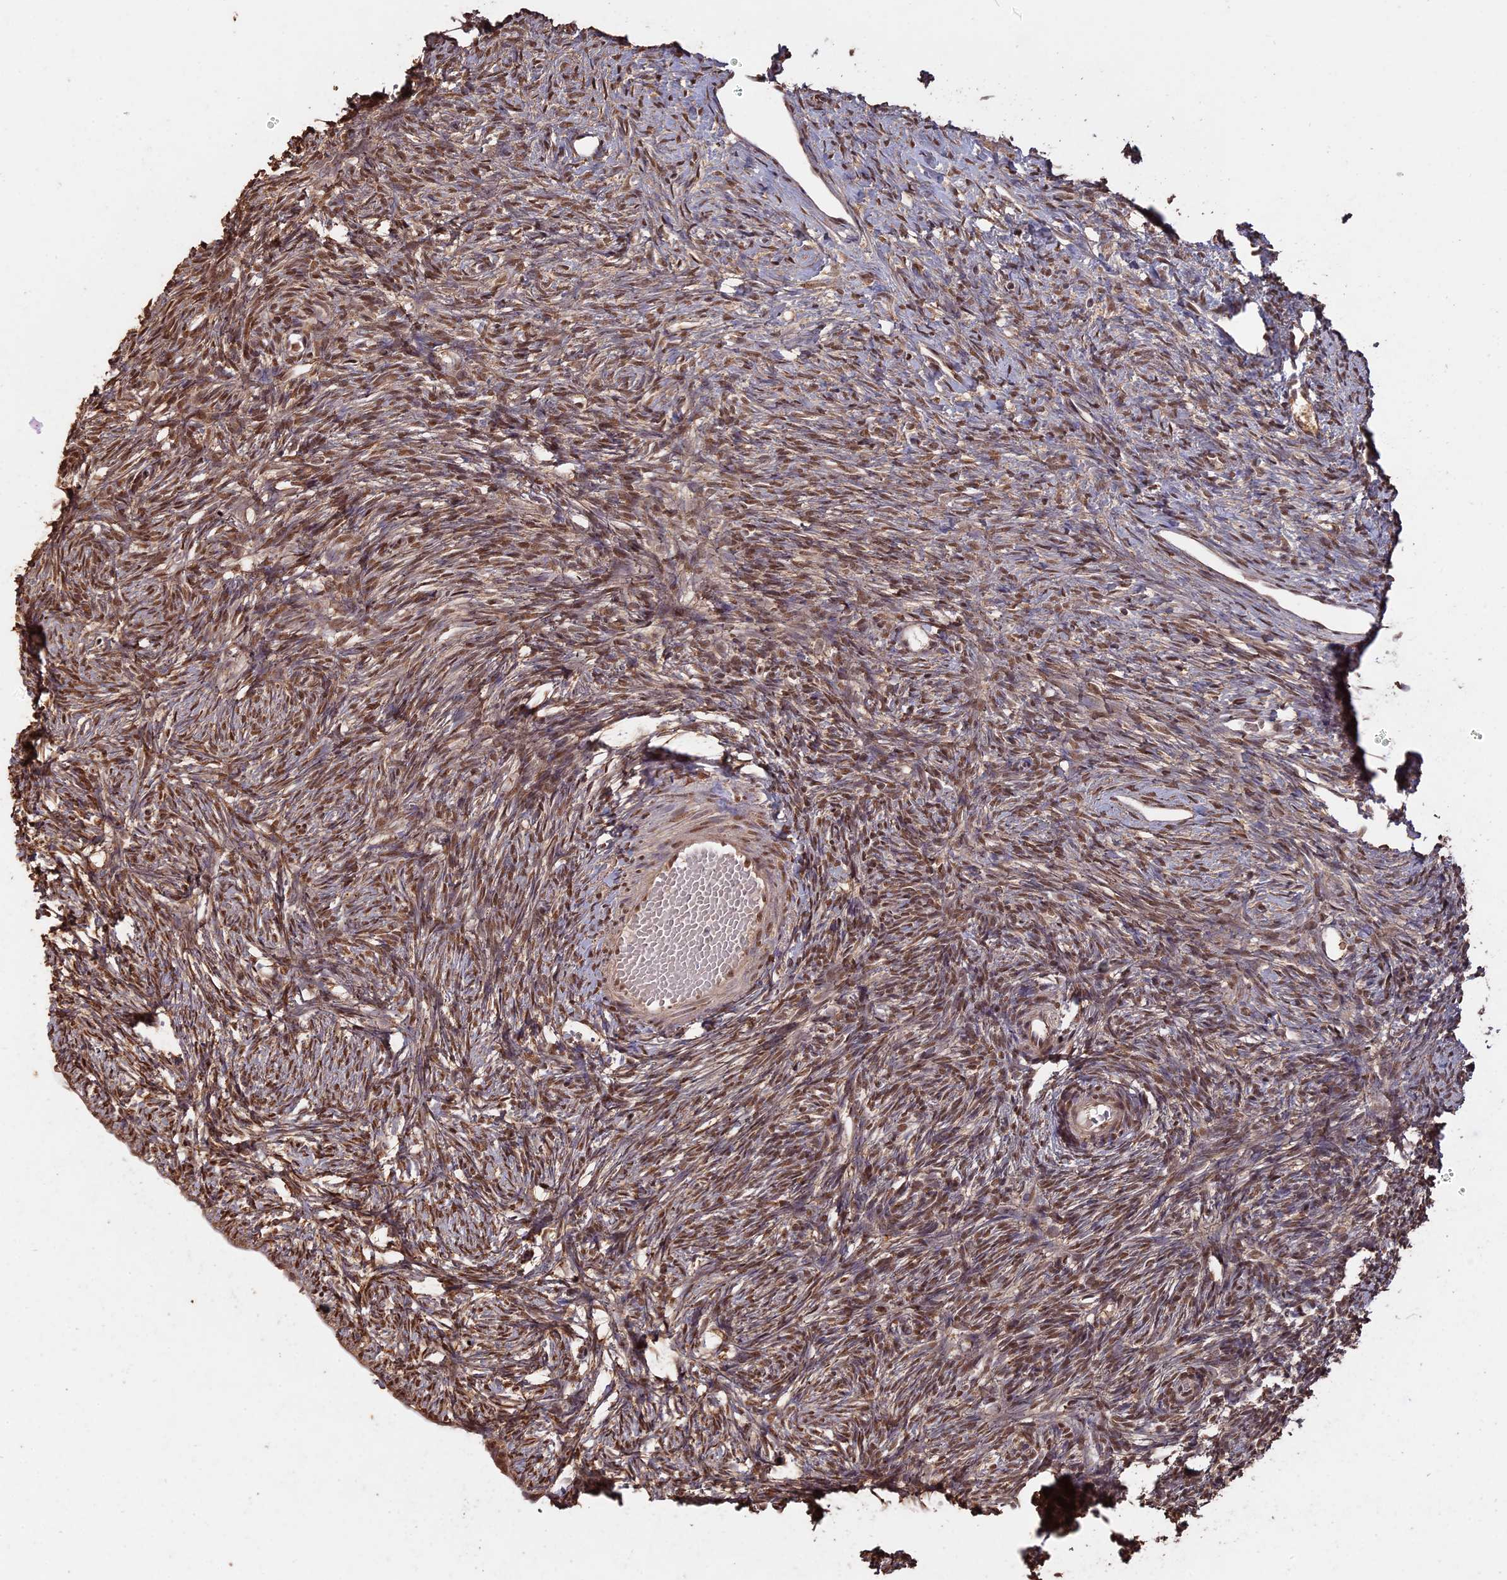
{"staining": {"intensity": "moderate", "quantity": ">75%", "location": "nuclear"}, "tissue": "ovary", "cell_type": "Ovarian stroma cells", "image_type": "normal", "snomed": [{"axis": "morphology", "description": "Normal tissue, NOS"}, {"axis": "topography", "description": "Ovary"}], "caption": "Ovarian stroma cells exhibit medium levels of moderate nuclear staining in approximately >75% of cells in unremarkable human ovary. (DAB (3,3'-diaminobenzidine) IHC with brightfield microscopy, high magnification).", "gene": "PSMC6", "patient": {"sex": "female", "age": 51}}